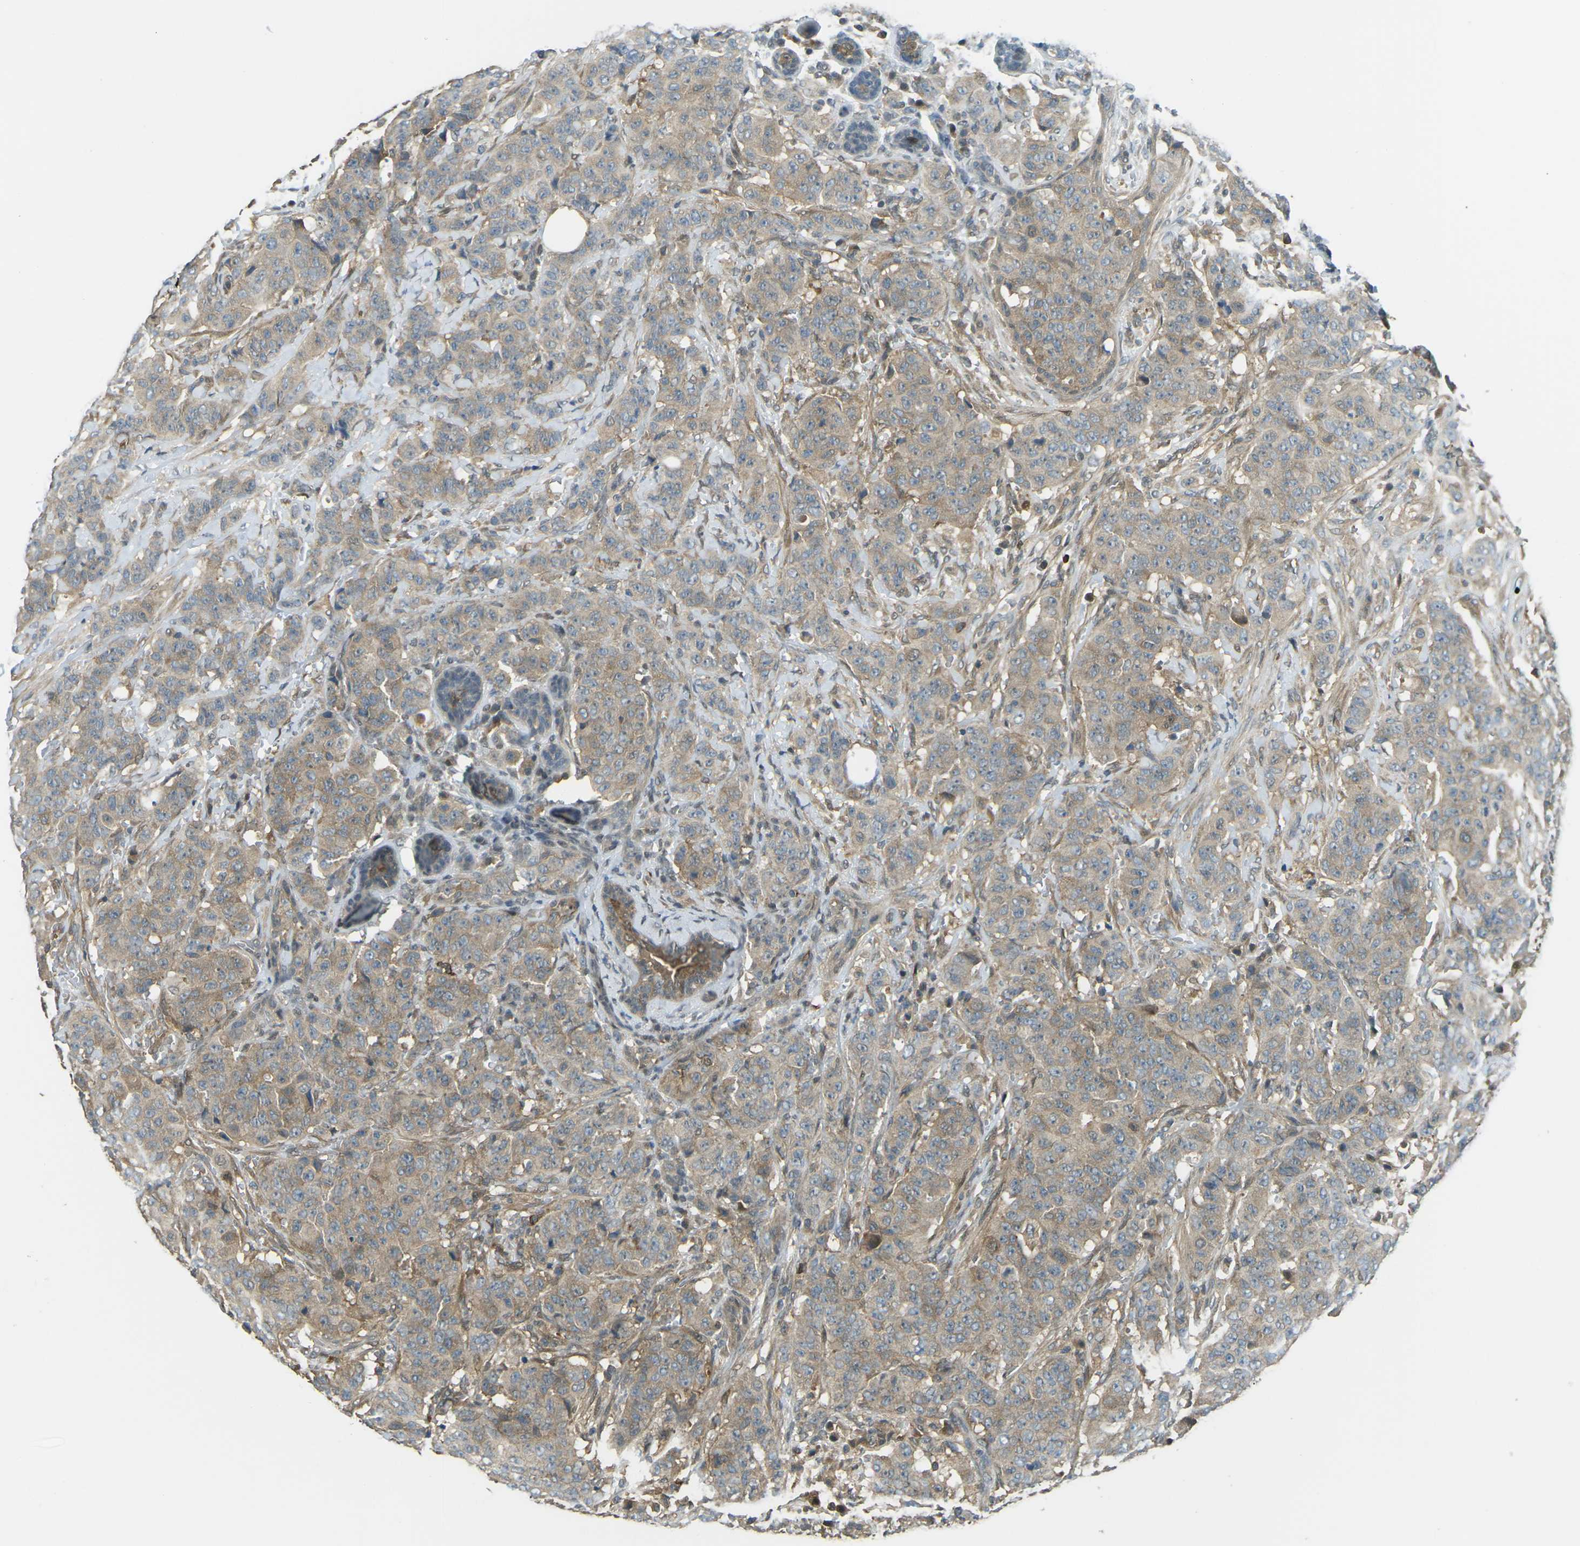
{"staining": {"intensity": "weak", "quantity": ">75%", "location": "cytoplasmic/membranous"}, "tissue": "breast cancer", "cell_type": "Tumor cells", "image_type": "cancer", "snomed": [{"axis": "morphology", "description": "Normal tissue, NOS"}, {"axis": "morphology", "description": "Duct carcinoma"}, {"axis": "topography", "description": "Breast"}], "caption": "Brown immunohistochemical staining in infiltrating ductal carcinoma (breast) demonstrates weak cytoplasmic/membranous positivity in approximately >75% of tumor cells.", "gene": "PIEZO2", "patient": {"sex": "female", "age": 40}}